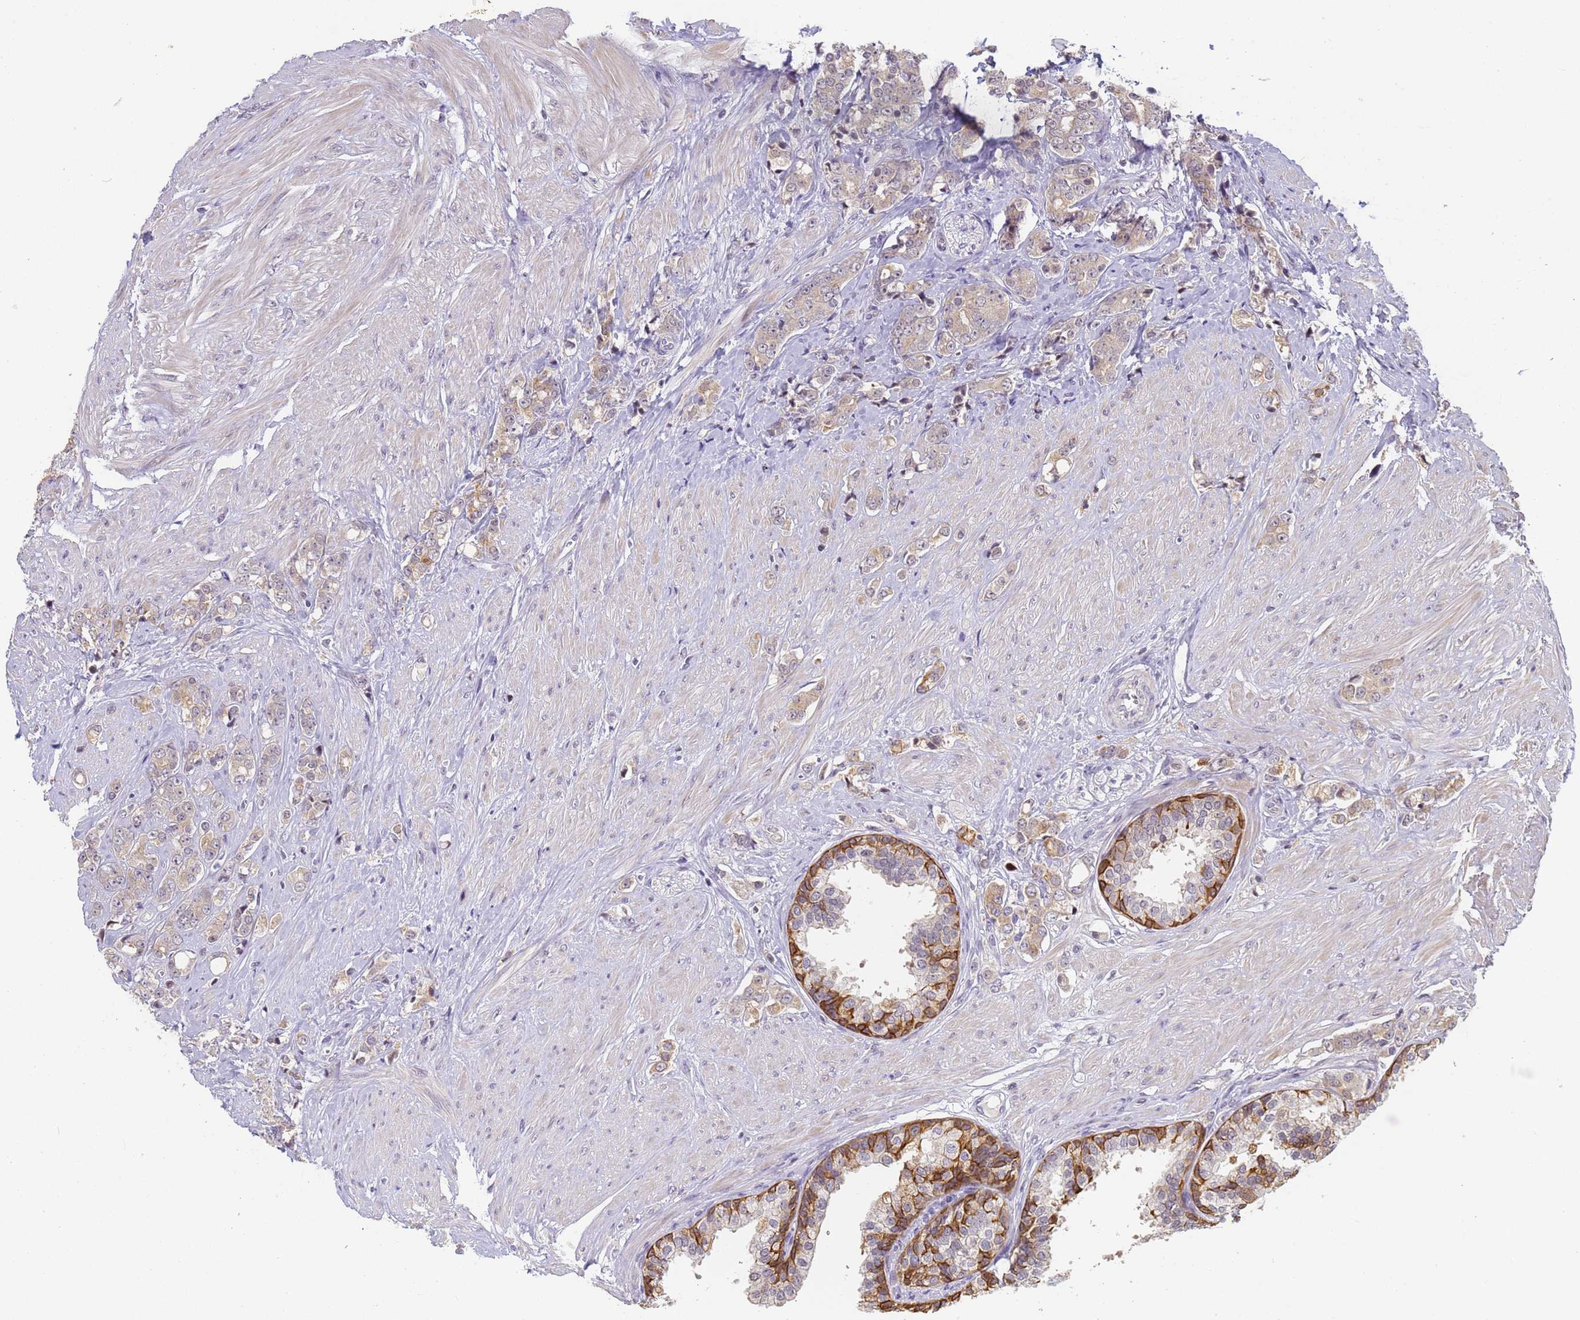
{"staining": {"intensity": "weak", "quantity": "25%-75%", "location": "cytoplasmic/membranous"}, "tissue": "prostate cancer", "cell_type": "Tumor cells", "image_type": "cancer", "snomed": [{"axis": "morphology", "description": "Adenocarcinoma, High grade"}, {"axis": "topography", "description": "Prostate"}], "caption": "Human prostate cancer stained with a brown dye exhibits weak cytoplasmic/membranous positive expression in about 25%-75% of tumor cells.", "gene": "VWA3A", "patient": {"sex": "male", "age": 62}}